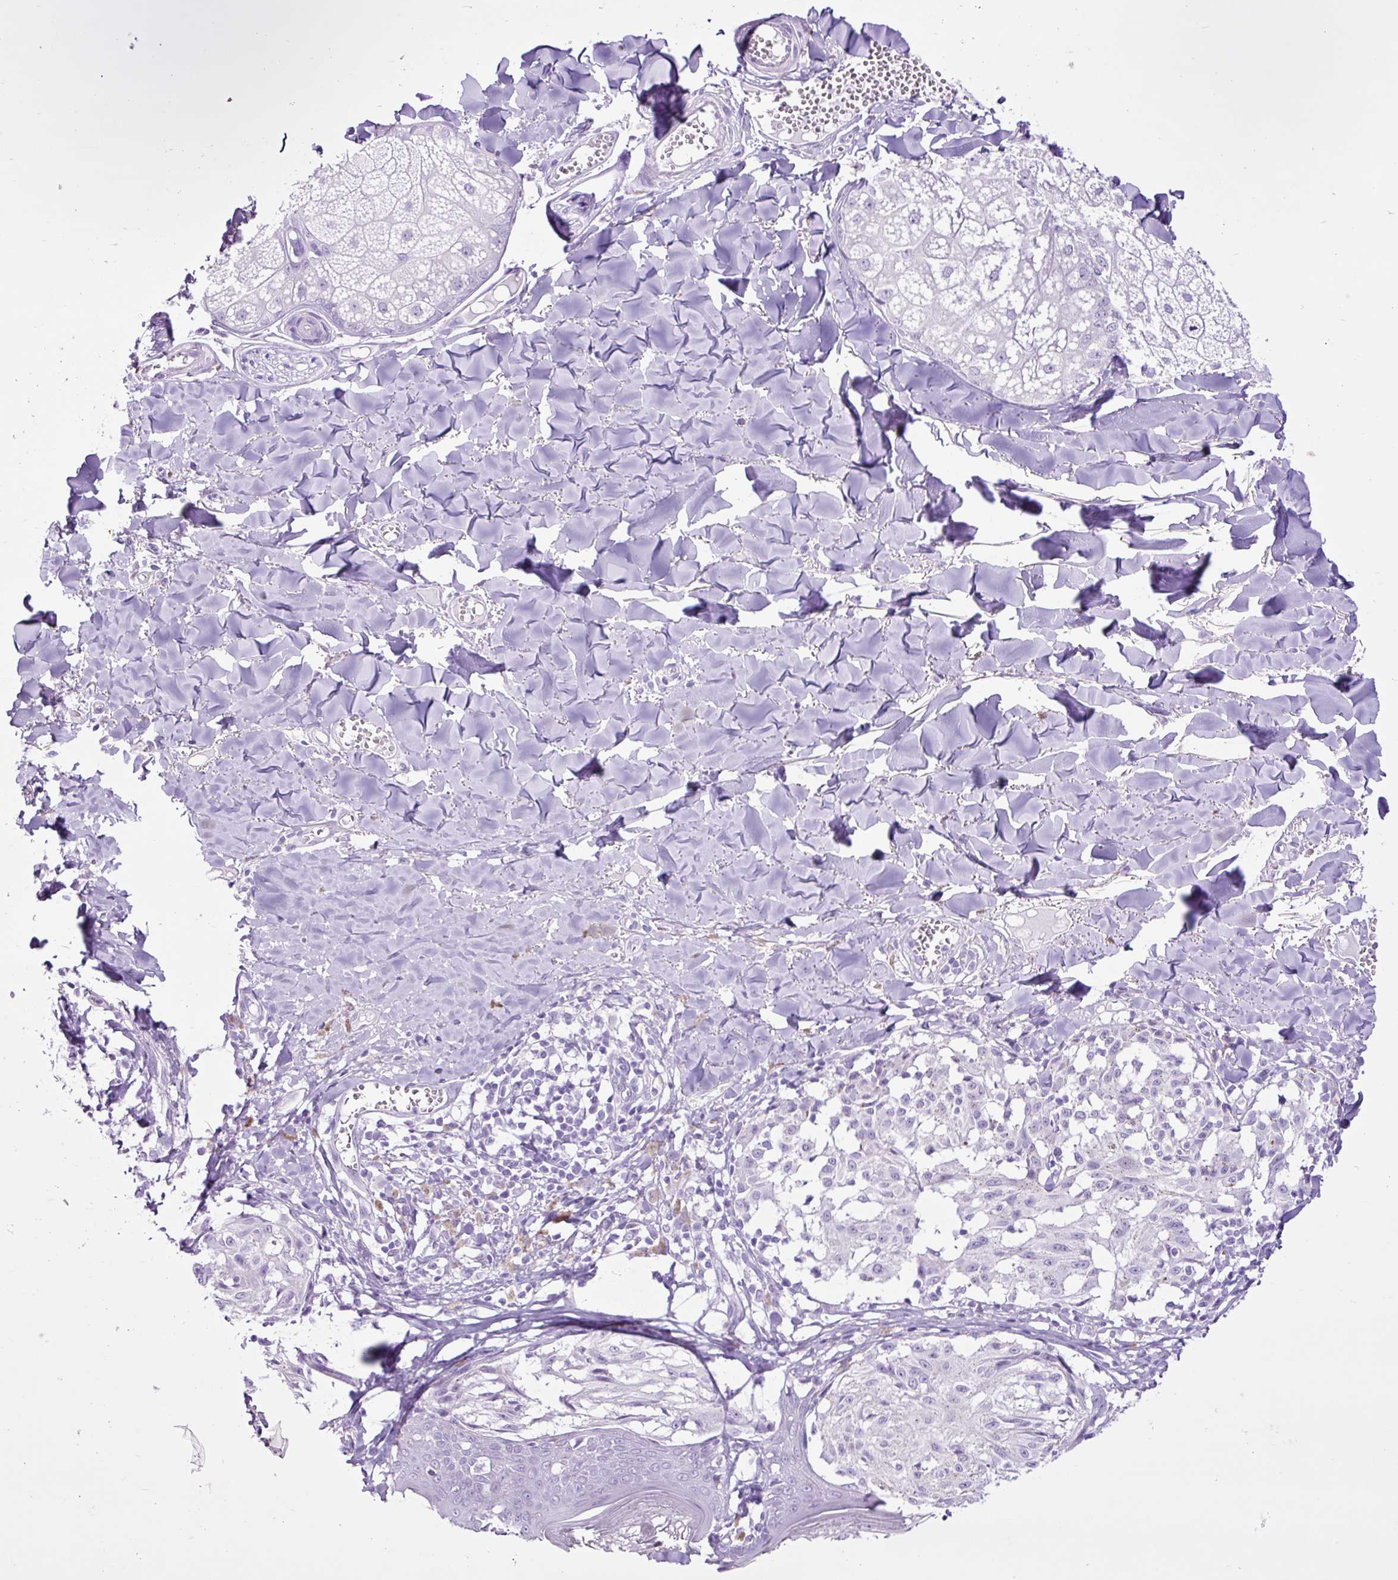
{"staining": {"intensity": "negative", "quantity": "none", "location": "none"}, "tissue": "melanoma", "cell_type": "Tumor cells", "image_type": "cancer", "snomed": [{"axis": "morphology", "description": "Malignant melanoma, NOS"}, {"axis": "topography", "description": "Skin"}], "caption": "This is a histopathology image of immunohistochemistry (IHC) staining of malignant melanoma, which shows no expression in tumor cells.", "gene": "PGR", "patient": {"sex": "female", "age": 43}}